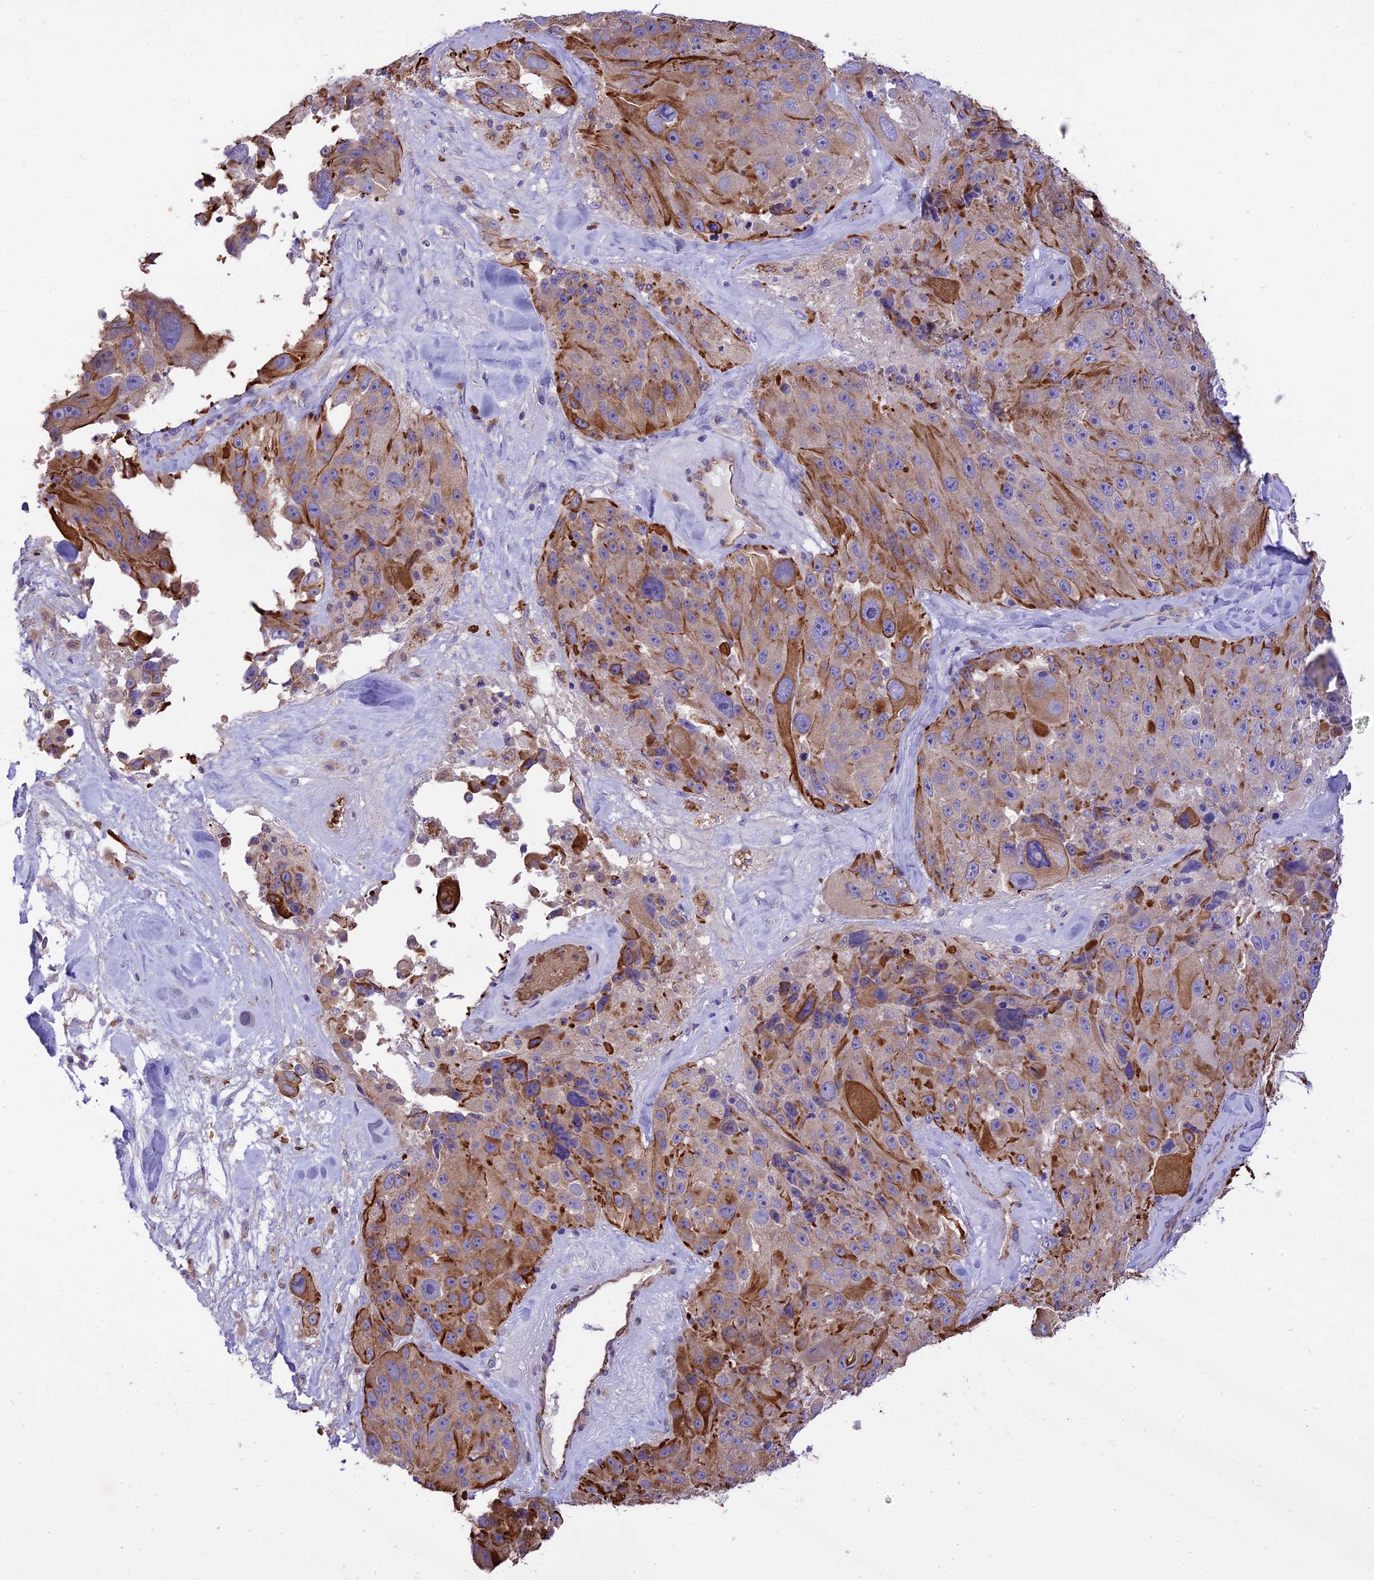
{"staining": {"intensity": "moderate", "quantity": "25%-75%", "location": "cytoplasmic/membranous"}, "tissue": "melanoma", "cell_type": "Tumor cells", "image_type": "cancer", "snomed": [{"axis": "morphology", "description": "Malignant melanoma, Metastatic site"}, {"axis": "topography", "description": "Lymph node"}], "caption": "Immunohistochemical staining of human melanoma shows medium levels of moderate cytoplasmic/membranous protein positivity in approximately 25%-75% of tumor cells.", "gene": "TTC4", "patient": {"sex": "male", "age": 62}}